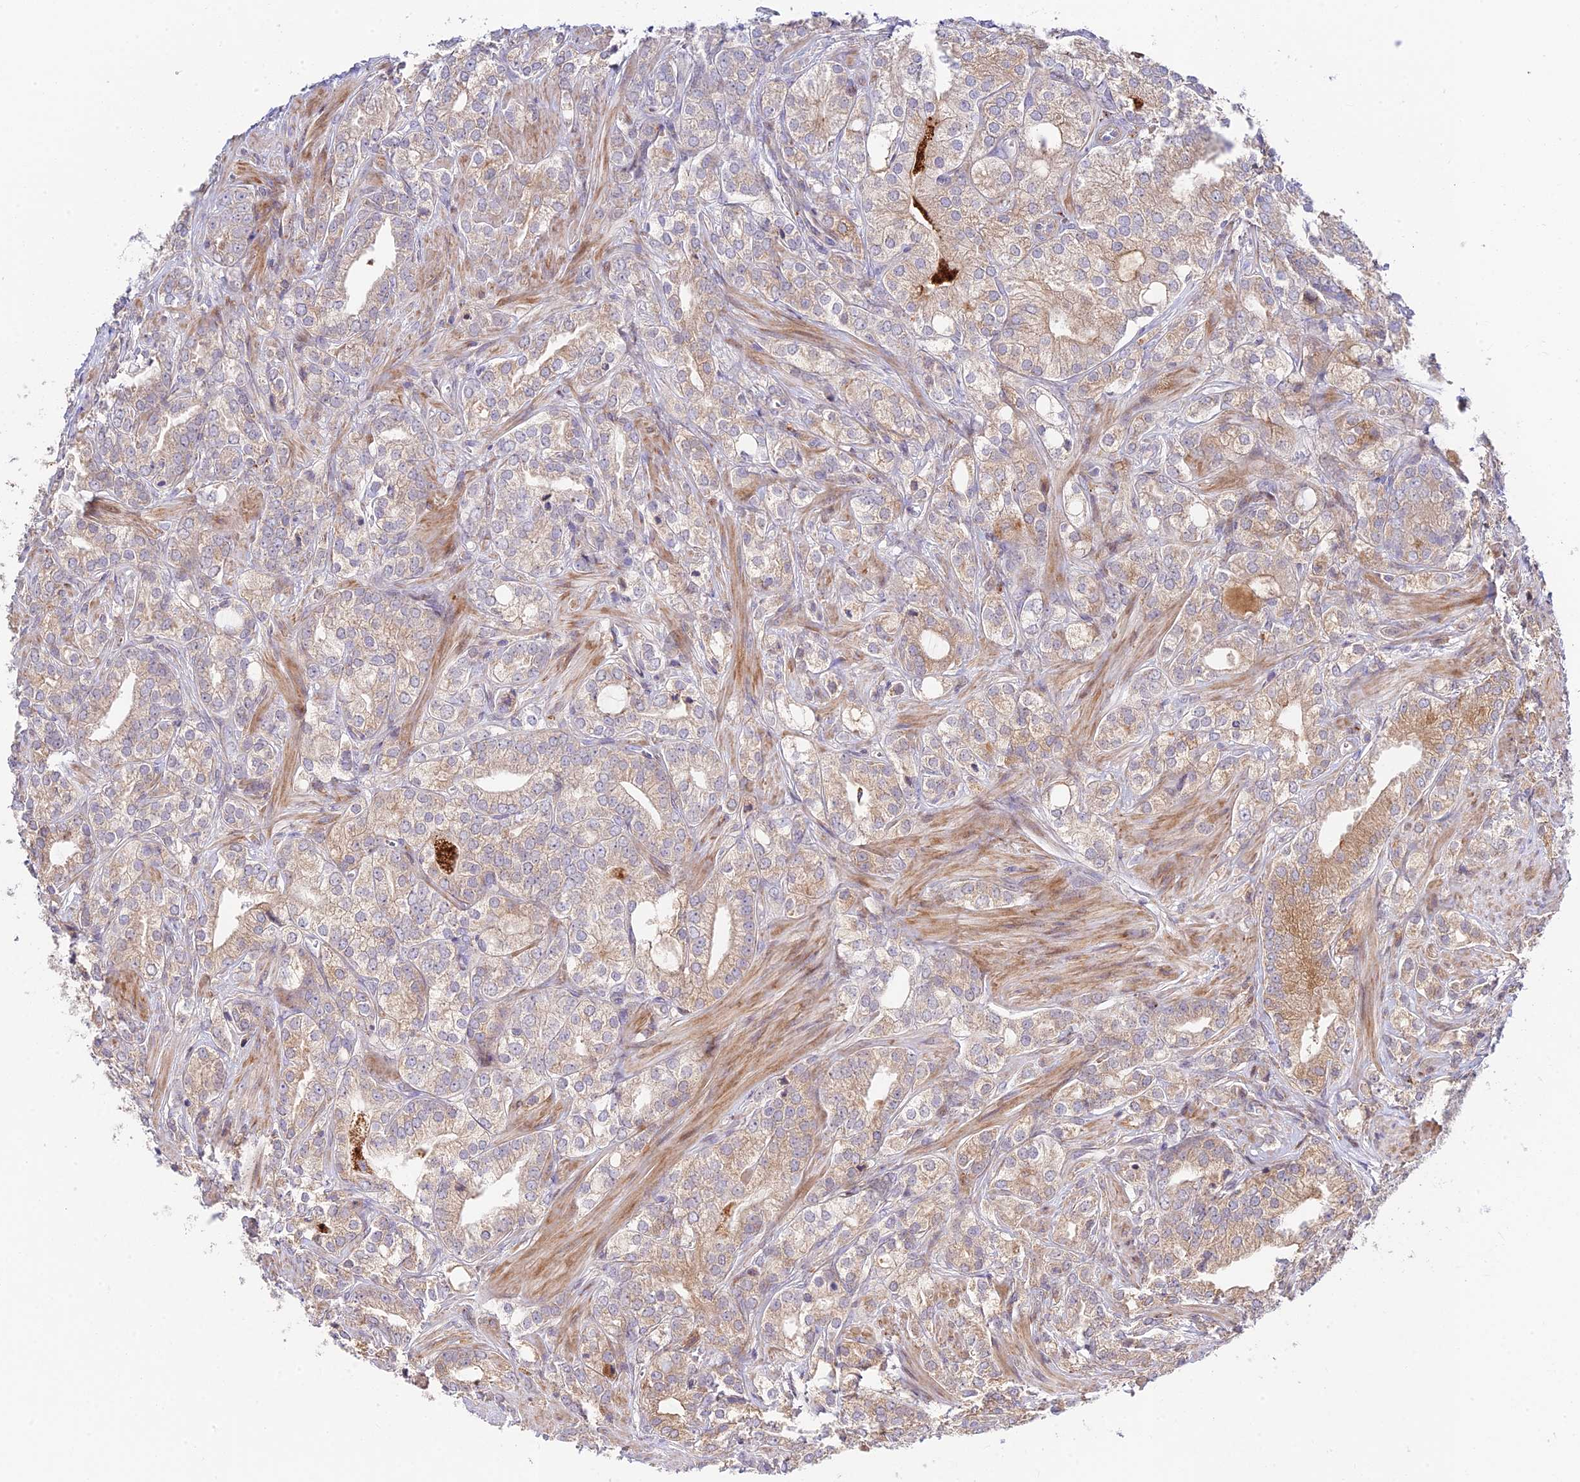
{"staining": {"intensity": "weak", "quantity": "<25%", "location": "cytoplasmic/membranous"}, "tissue": "prostate cancer", "cell_type": "Tumor cells", "image_type": "cancer", "snomed": [{"axis": "morphology", "description": "Adenocarcinoma, High grade"}, {"axis": "topography", "description": "Prostate"}], "caption": "Immunohistochemistry micrograph of human prostate high-grade adenocarcinoma stained for a protein (brown), which exhibits no expression in tumor cells. (Immunohistochemistry, brightfield microscopy, high magnification).", "gene": "FUOM", "patient": {"sex": "male", "age": 50}}